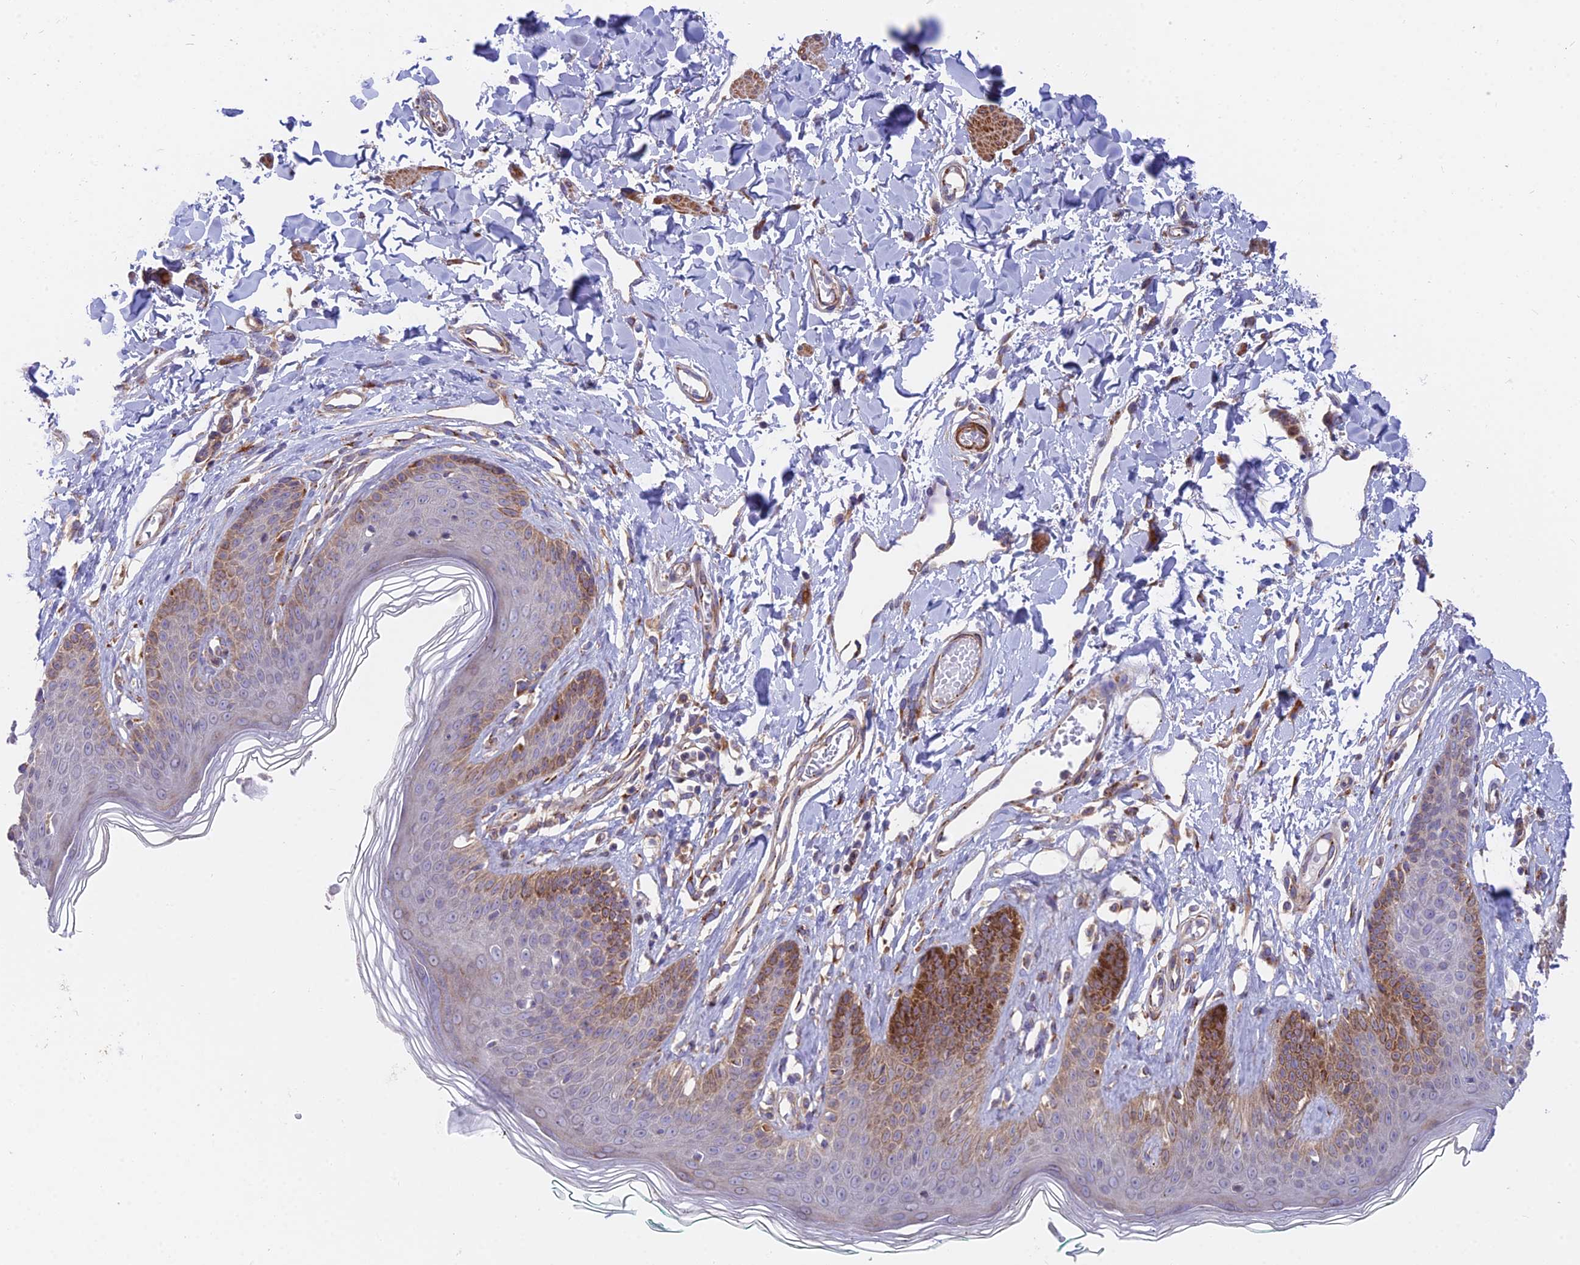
{"staining": {"intensity": "strong", "quantity": "<25%", "location": "cytoplasmic/membranous"}, "tissue": "skin", "cell_type": "Epidermal cells", "image_type": "normal", "snomed": [{"axis": "morphology", "description": "Normal tissue, NOS"}, {"axis": "morphology", "description": "Squamous cell carcinoma, NOS"}, {"axis": "topography", "description": "Vulva"}], "caption": "DAB immunohistochemical staining of unremarkable skin shows strong cytoplasmic/membranous protein staining in about <25% of epidermal cells.", "gene": "TBC1D20", "patient": {"sex": "female", "age": 85}}